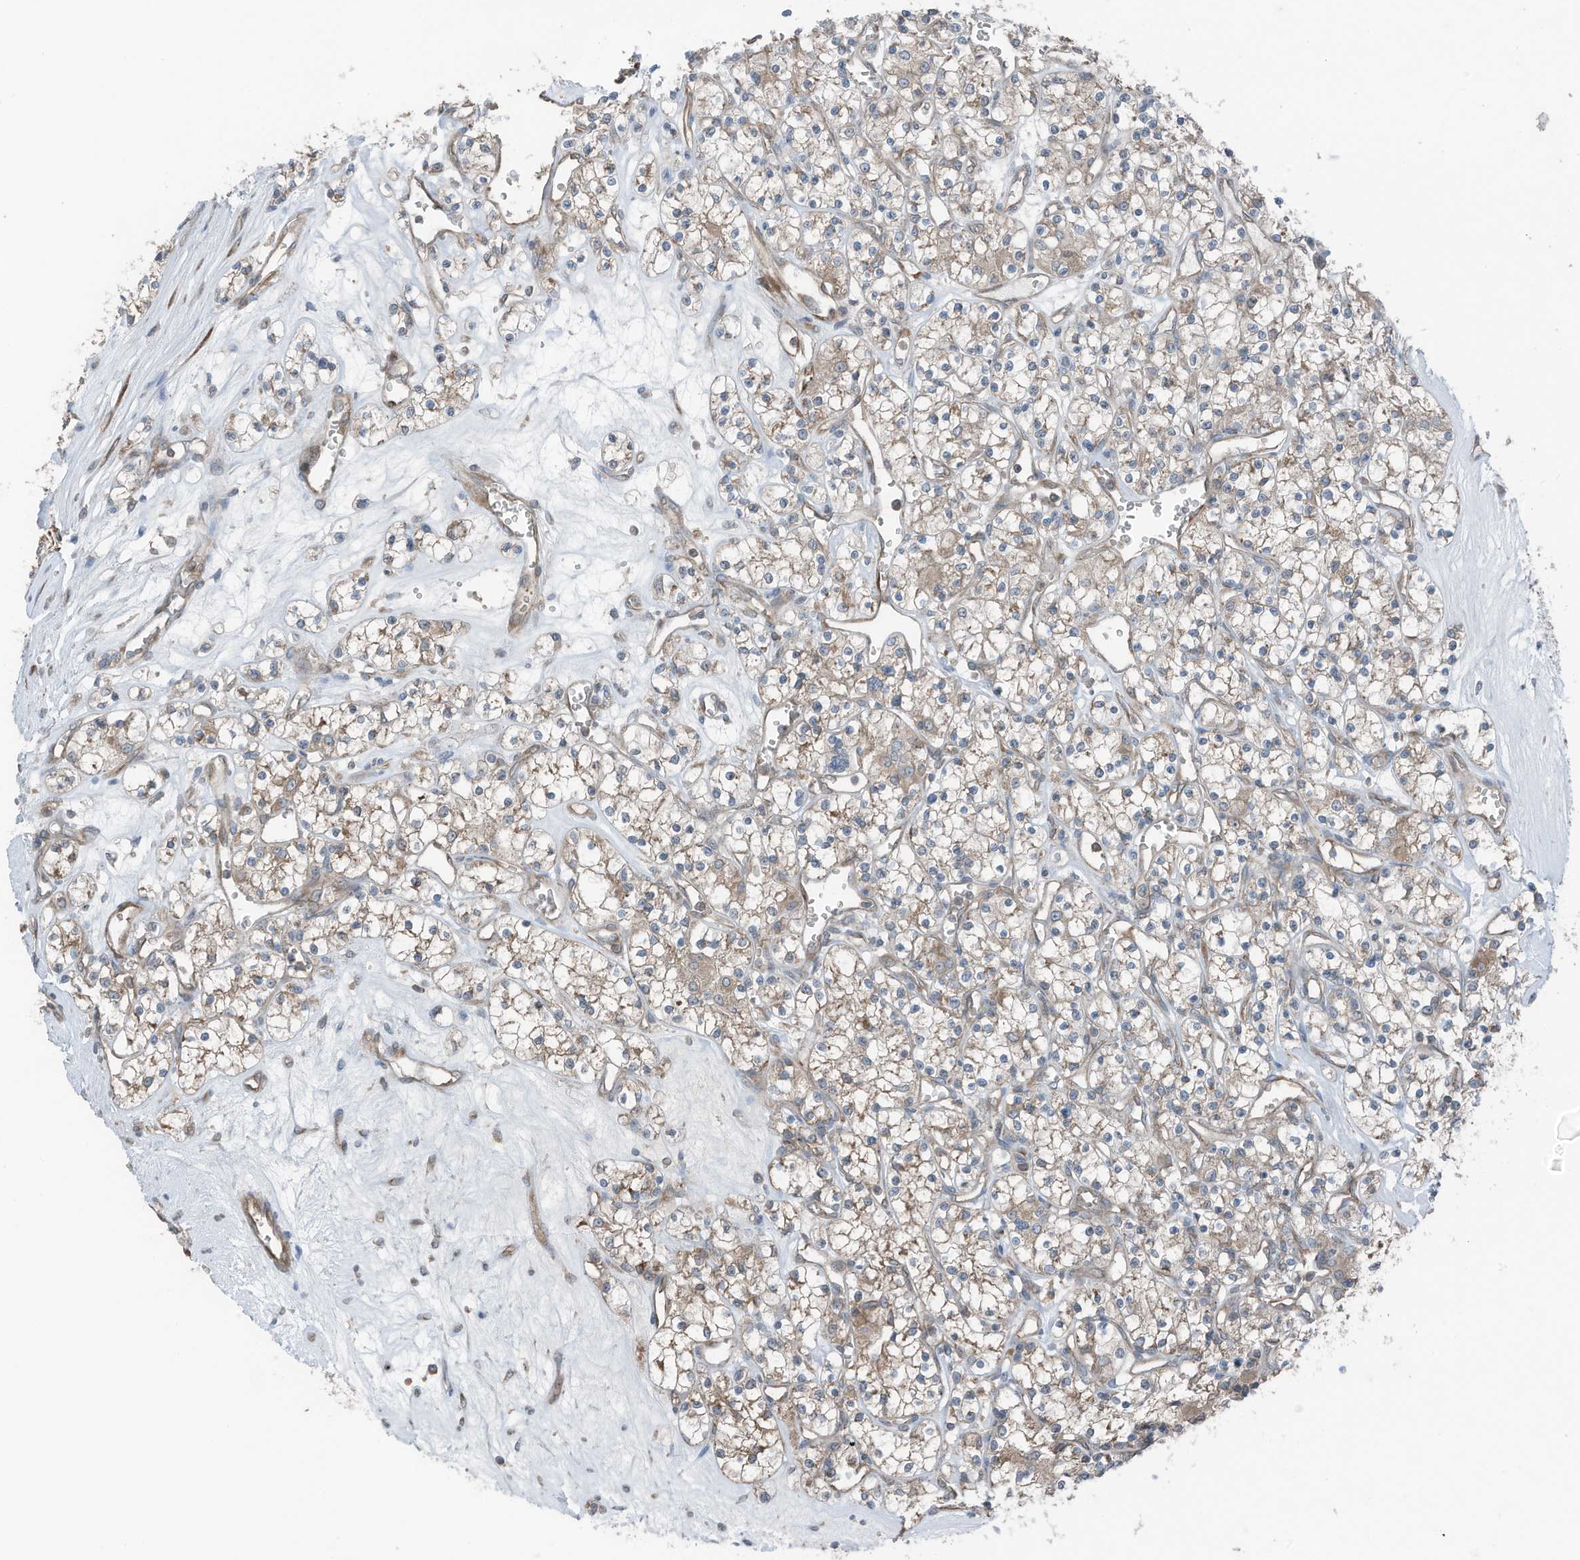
{"staining": {"intensity": "weak", "quantity": "25%-75%", "location": "cytoplasmic/membranous"}, "tissue": "renal cancer", "cell_type": "Tumor cells", "image_type": "cancer", "snomed": [{"axis": "morphology", "description": "Adenocarcinoma, NOS"}, {"axis": "topography", "description": "Kidney"}], "caption": "About 25%-75% of tumor cells in human adenocarcinoma (renal) display weak cytoplasmic/membranous protein expression as visualized by brown immunohistochemical staining.", "gene": "TXNDC9", "patient": {"sex": "female", "age": 59}}